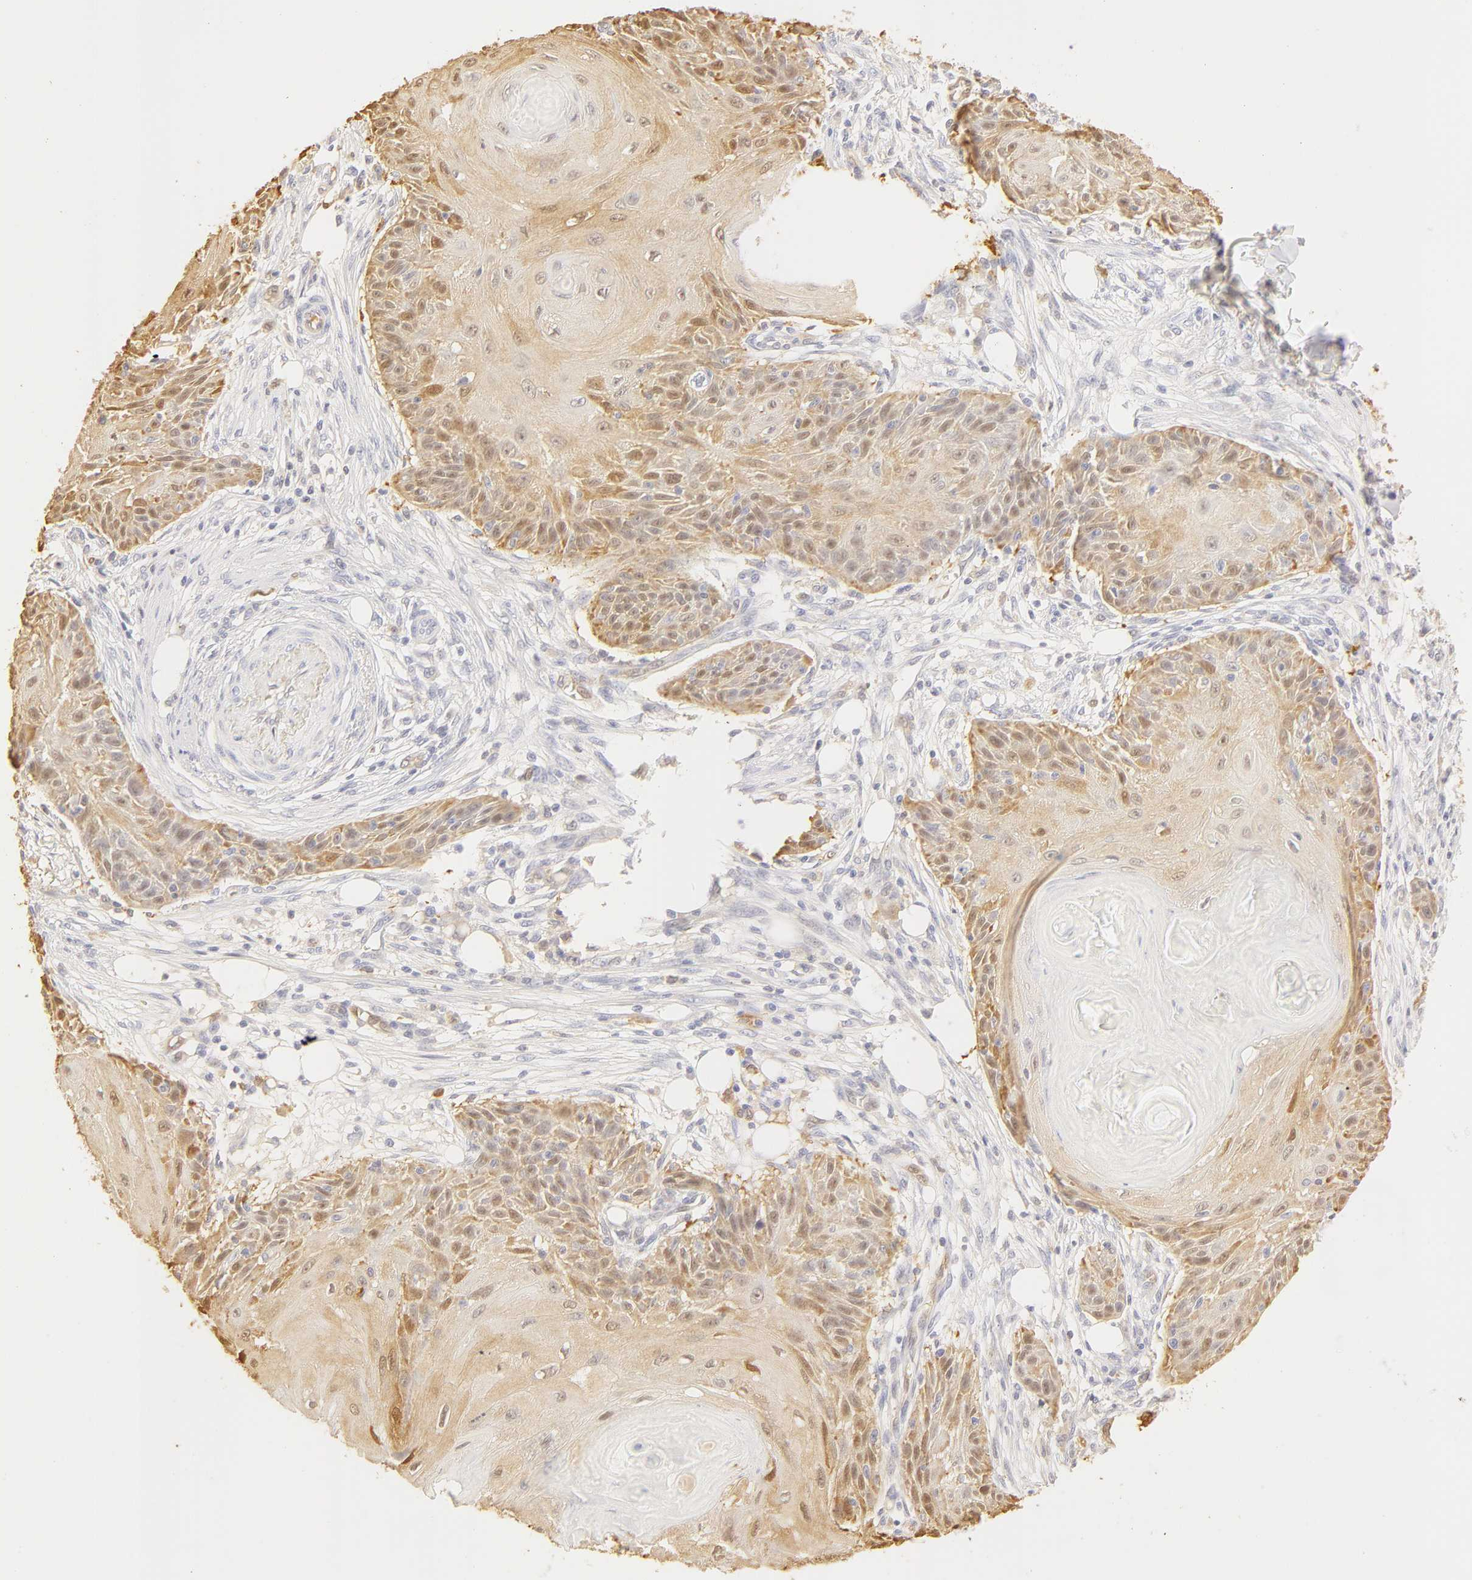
{"staining": {"intensity": "weak", "quantity": "<25%", "location": "nuclear"}, "tissue": "skin cancer", "cell_type": "Tumor cells", "image_type": "cancer", "snomed": [{"axis": "morphology", "description": "Squamous cell carcinoma, NOS"}, {"axis": "topography", "description": "Skin"}], "caption": "Image shows no protein expression in tumor cells of skin cancer tissue.", "gene": "CA2", "patient": {"sex": "female", "age": 88}}